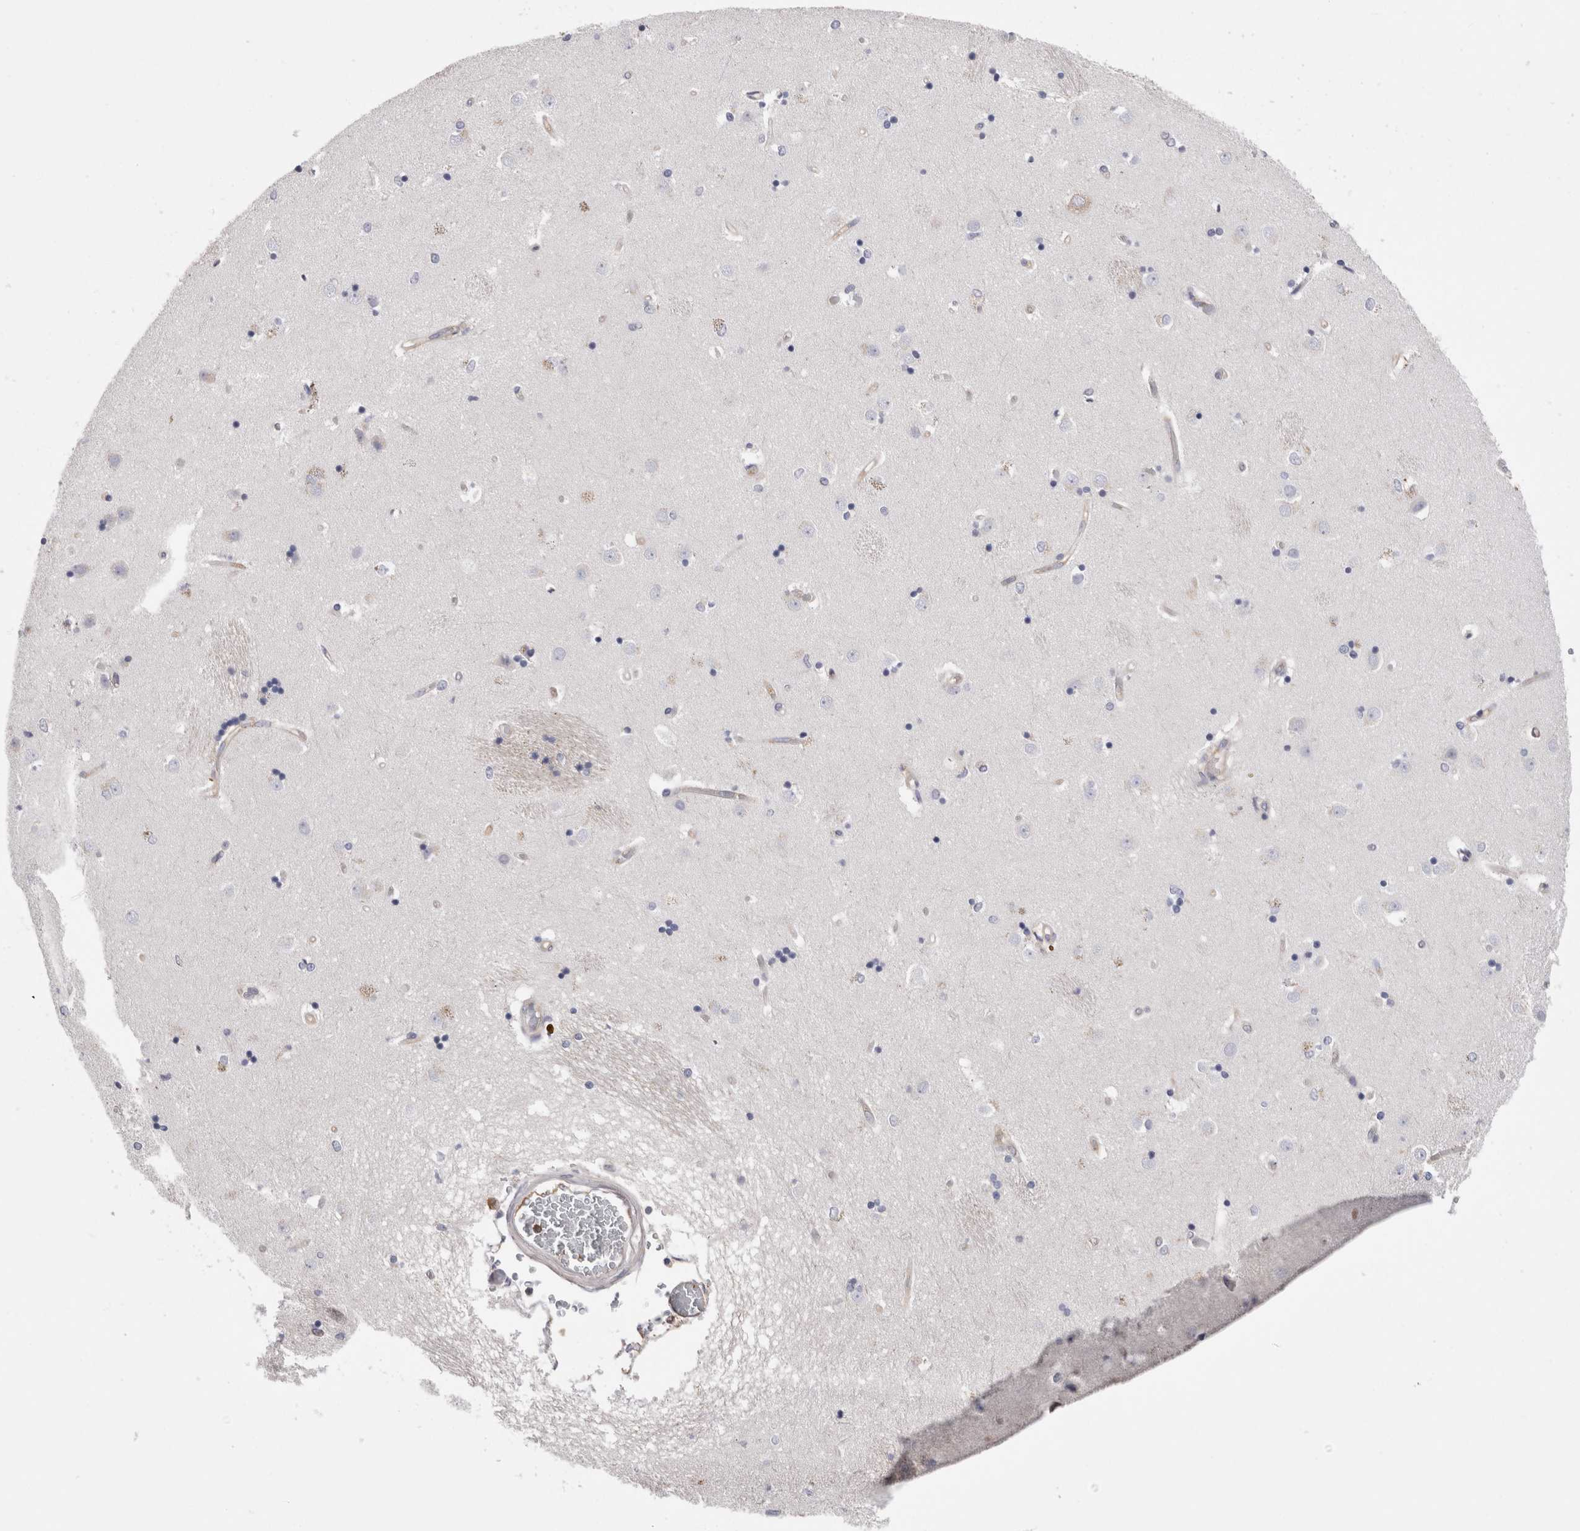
{"staining": {"intensity": "negative", "quantity": "none", "location": "none"}, "tissue": "caudate", "cell_type": "Glial cells", "image_type": "normal", "snomed": [{"axis": "morphology", "description": "Normal tissue, NOS"}, {"axis": "topography", "description": "Lateral ventricle wall"}], "caption": "This is a micrograph of IHC staining of benign caudate, which shows no staining in glial cells. (Immunohistochemistry, brightfield microscopy, high magnification).", "gene": "RAB11FIP1", "patient": {"sex": "male", "age": 45}}